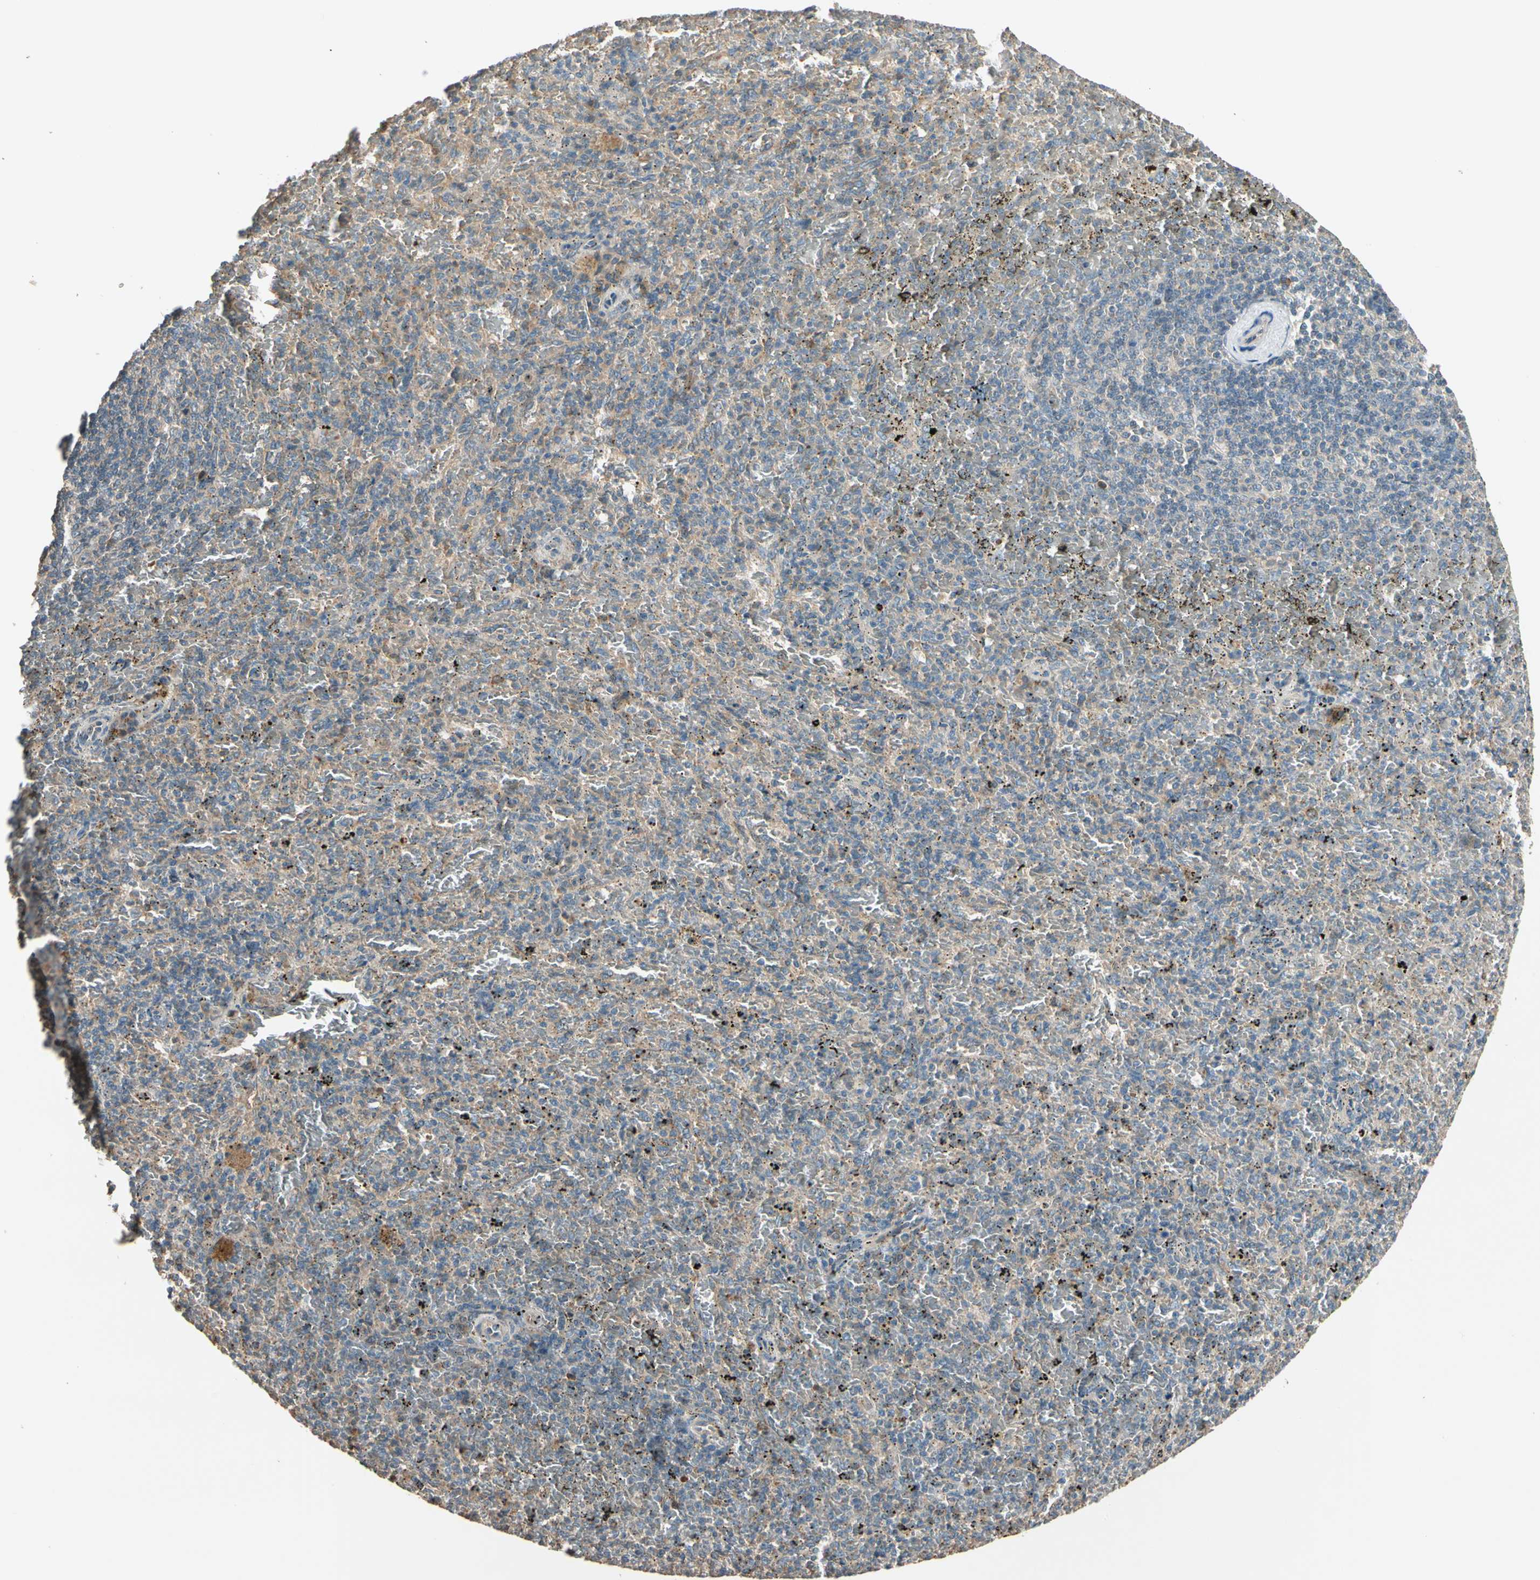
{"staining": {"intensity": "weak", "quantity": ">75%", "location": "cytoplasmic/membranous"}, "tissue": "spleen", "cell_type": "Cells in red pulp", "image_type": "normal", "snomed": [{"axis": "morphology", "description": "Normal tissue, NOS"}, {"axis": "topography", "description": "Spleen"}], "caption": "A brown stain highlights weak cytoplasmic/membranous positivity of a protein in cells in red pulp of benign human spleen. (IHC, brightfield microscopy, high magnification).", "gene": "TNFRSF21", "patient": {"sex": "female", "age": 43}}